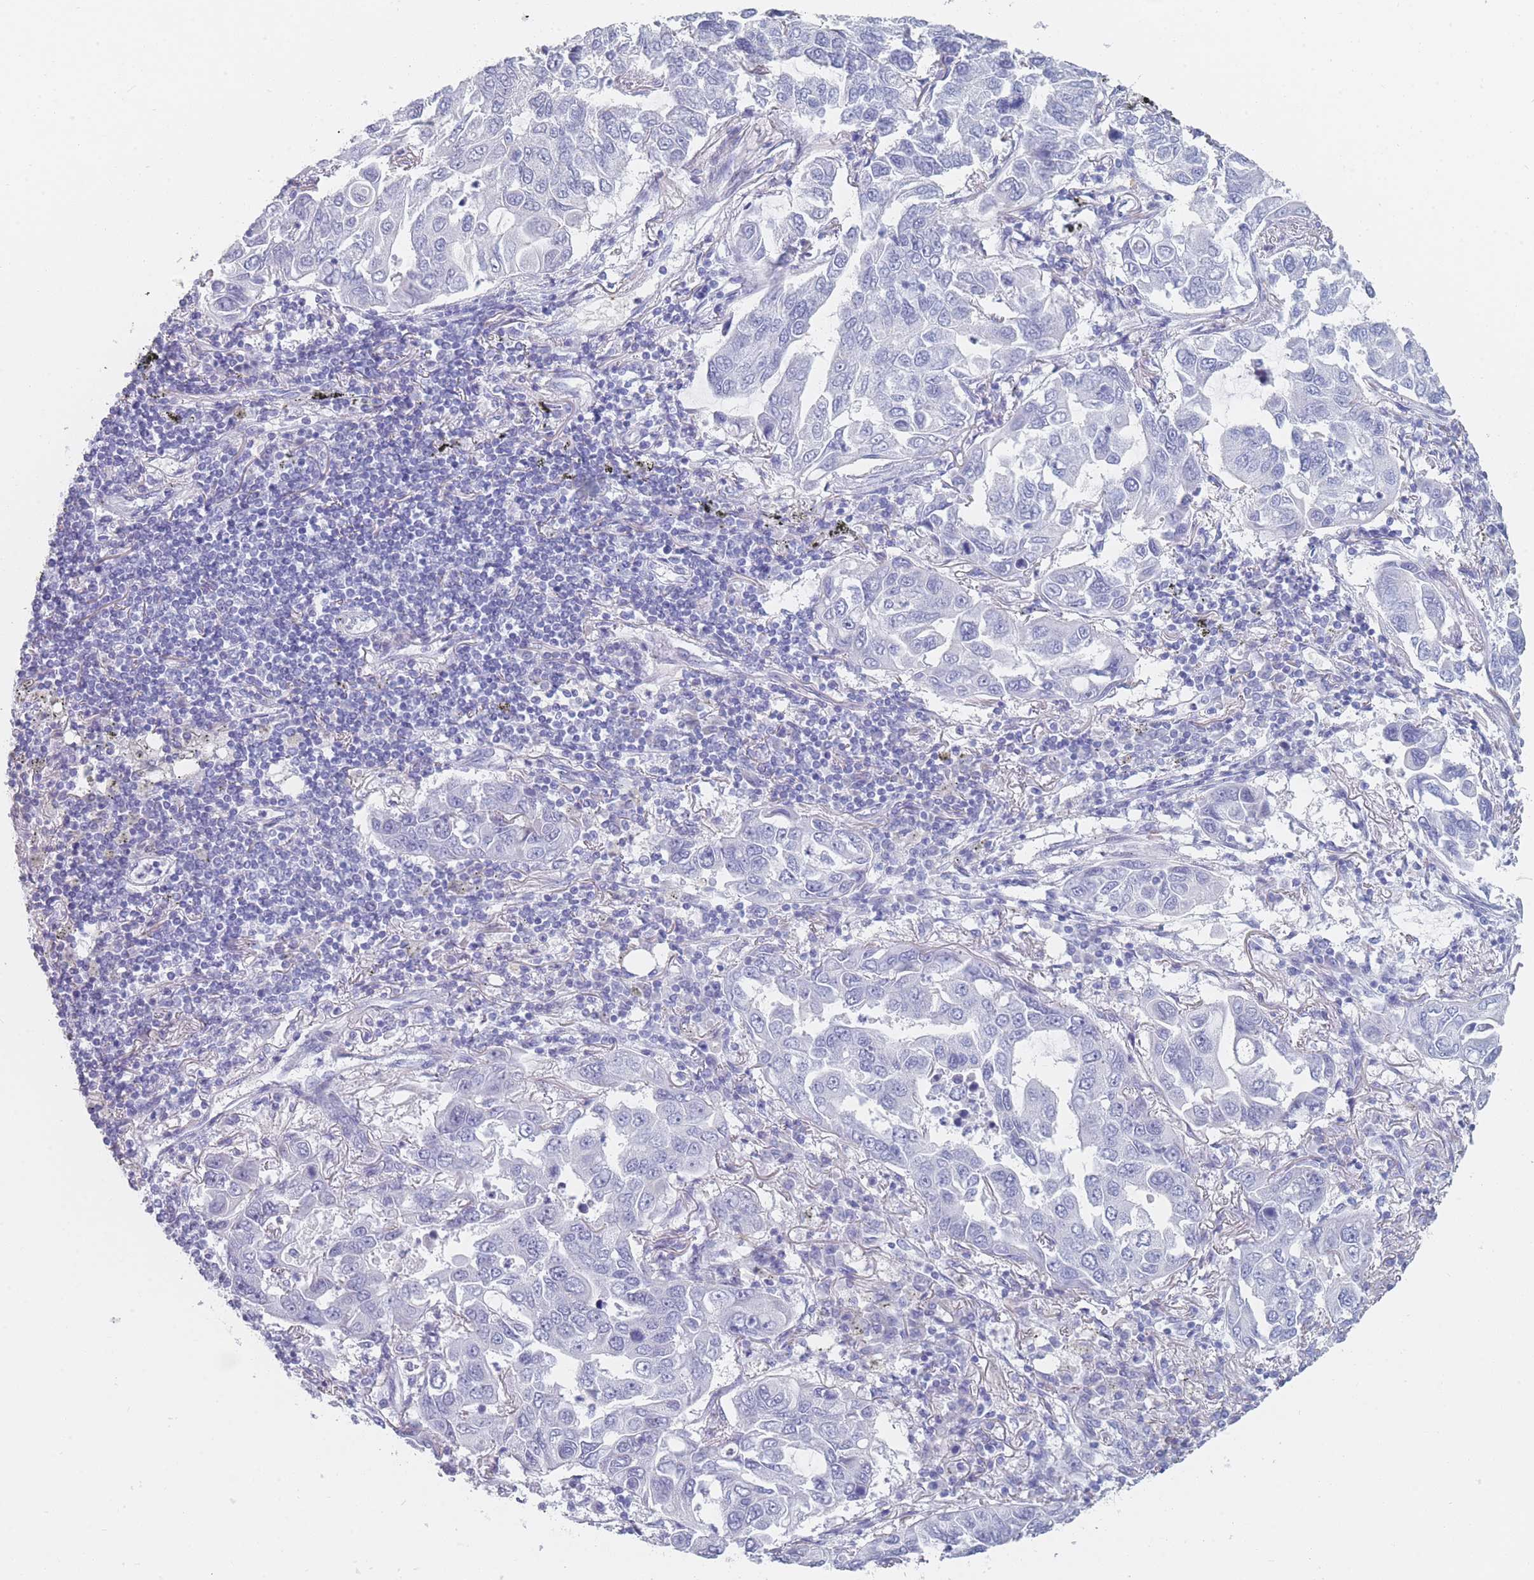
{"staining": {"intensity": "negative", "quantity": "none", "location": "none"}, "tissue": "lung cancer", "cell_type": "Tumor cells", "image_type": "cancer", "snomed": [{"axis": "morphology", "description": "Adenocarcinoma, NOS"}, {"axis": "topography", "description": "Lung"}], "caption": "Immunohistochemical staining of lung cancer shows no significant staining in tumor cells. (Brightfield microscopy of DAB IHC at high magnification).", "gene": "OR5D16", "patient": {"sex": "male", "age": 64}}